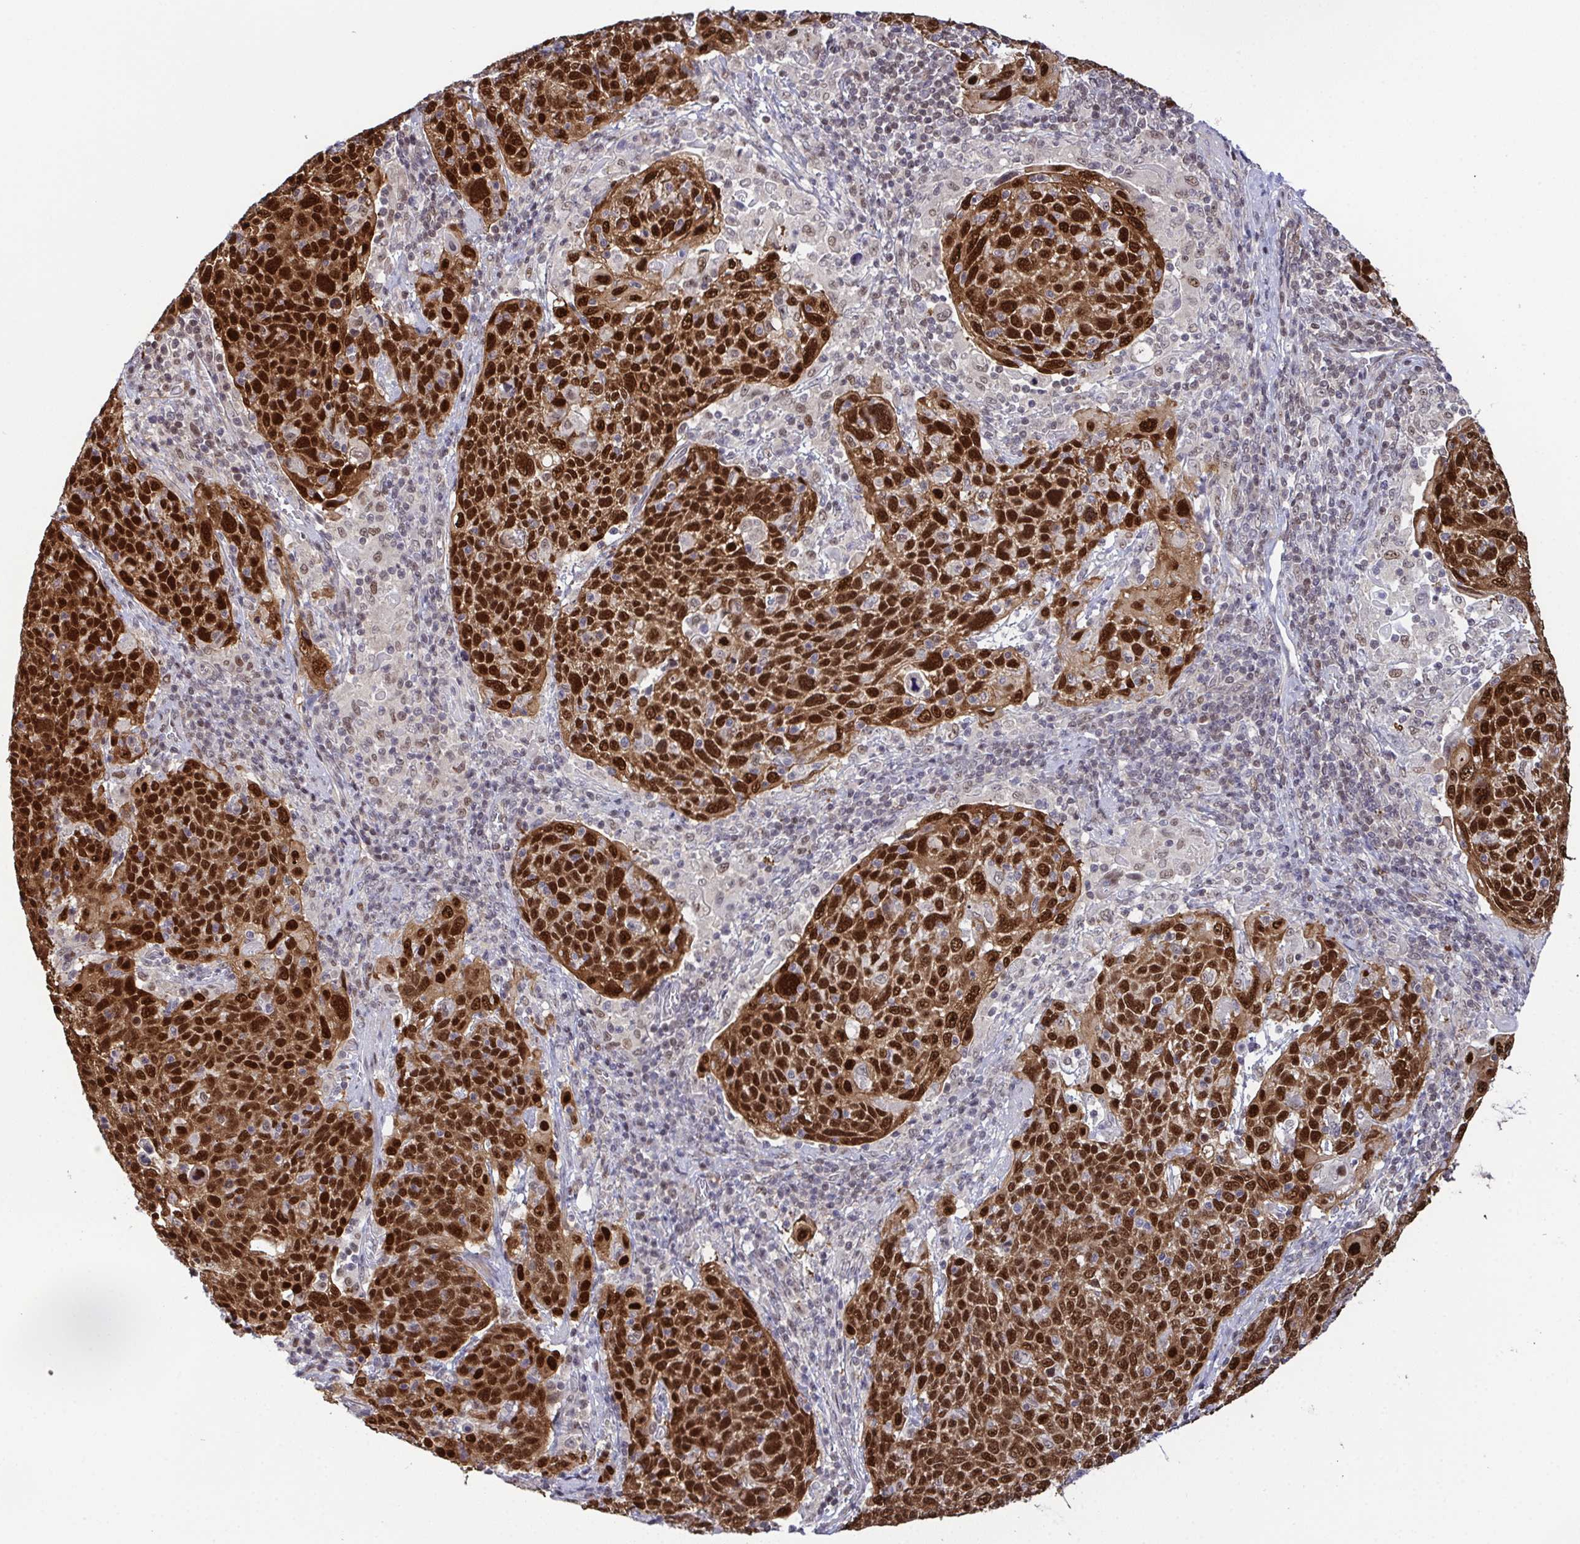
{"staining": {"intensity": "strong", "quantity": ">75%", "location": "nuclear"}, "tissue": "cervical cancer", "cell_type": "Tumor cells", "image_type": "cancer", "snomed": [{"axis": "morphology", "description": "Squamous cell carcinoma, NOS"}, {"axis": "topography", "description": "Cervix"}], "caption": "A brown stain highlights strong nuclear expression of a protein in cervical cancer (squamous cell carcinoma) tumor cells. (DAB (3,3'-diaminobenzidine) IHC, brown staining for protein, blue staining for nuclei).", "gene": "DNAJB1", "patient": {"sex": "female", "age": 61}}